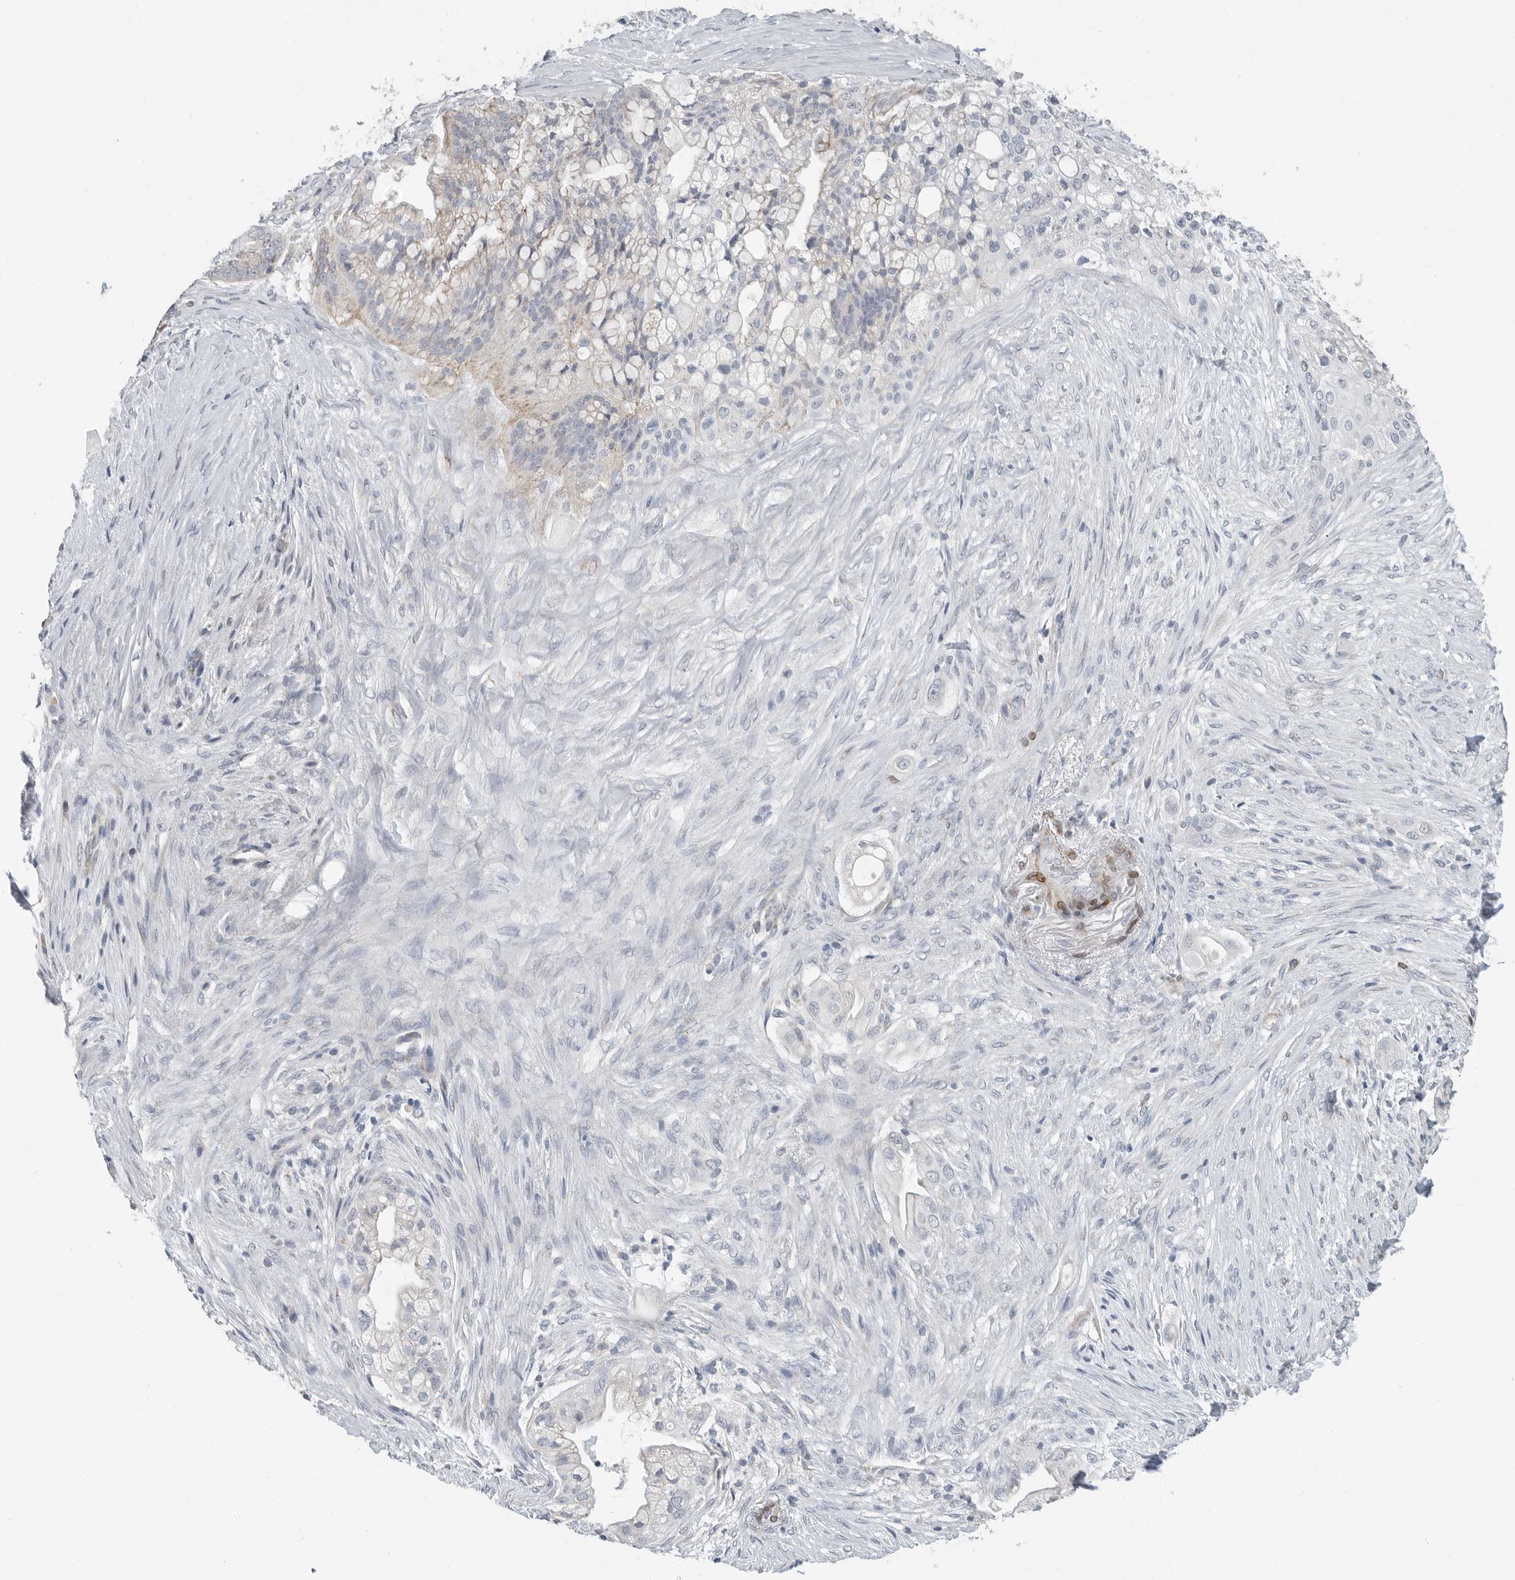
{"staining": {"intensity": "negative", "quantity": "none", "location": "none"}, "tissue": "pancreatic cancer", "cell_type": "Tumor cells", "image_type": "cancer", "snomed": [{"axis": "morphology", "description": "Adenocarcinoma, NOS"}, {"axis": "topography", "description": "Pancreas"}], "caption": "Immunohistochemical staining of pancreatic adenocarcinoma demonstrates no significant expression in tumor cells. (DAB (3,3'-diaminobenzidine) immunohistochemistry (IHC) visualized using brightfield microscopy, high magnification).", "gene": "PLN", "patient": {"sex": "male", "age": 53}}